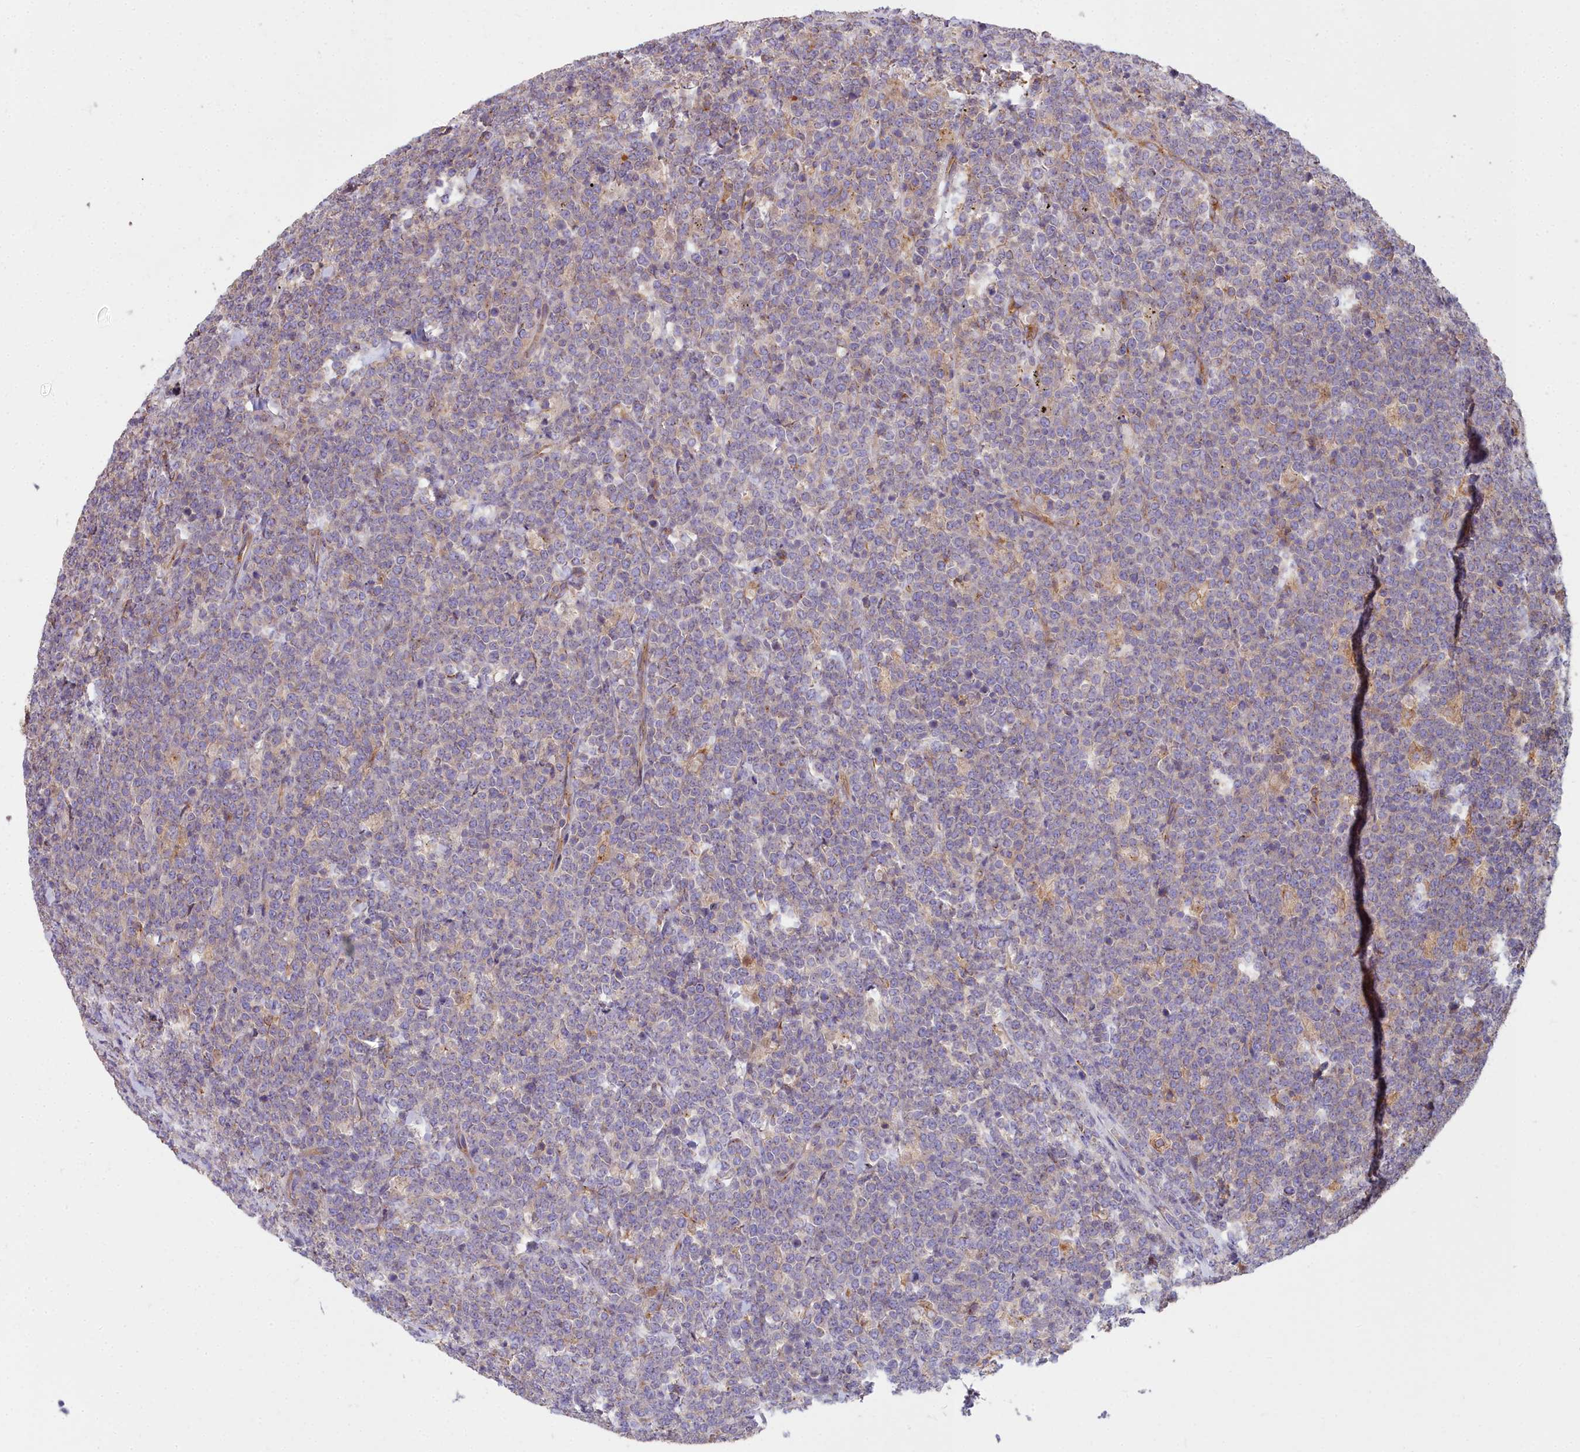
{"staining": {"intensity": "negative", "quantity": "none", "location": "none"}, "tissue": "lymphoma", "cell_type": "Tumor cells", "image_type": "cancer", "snomed": [{"axis": "morphology", "description": "Malignant lymphoma, non-Hodgkin's type, High grade"}, {"axis": "topography", "description": "Small intestine"}], "caption": "Immunohistochemistry (IHC) of lymphoma demonstrates no staining in tumor cells.", "gene": "DCTN3", "patient": {"sex": "male", "age": 8}}